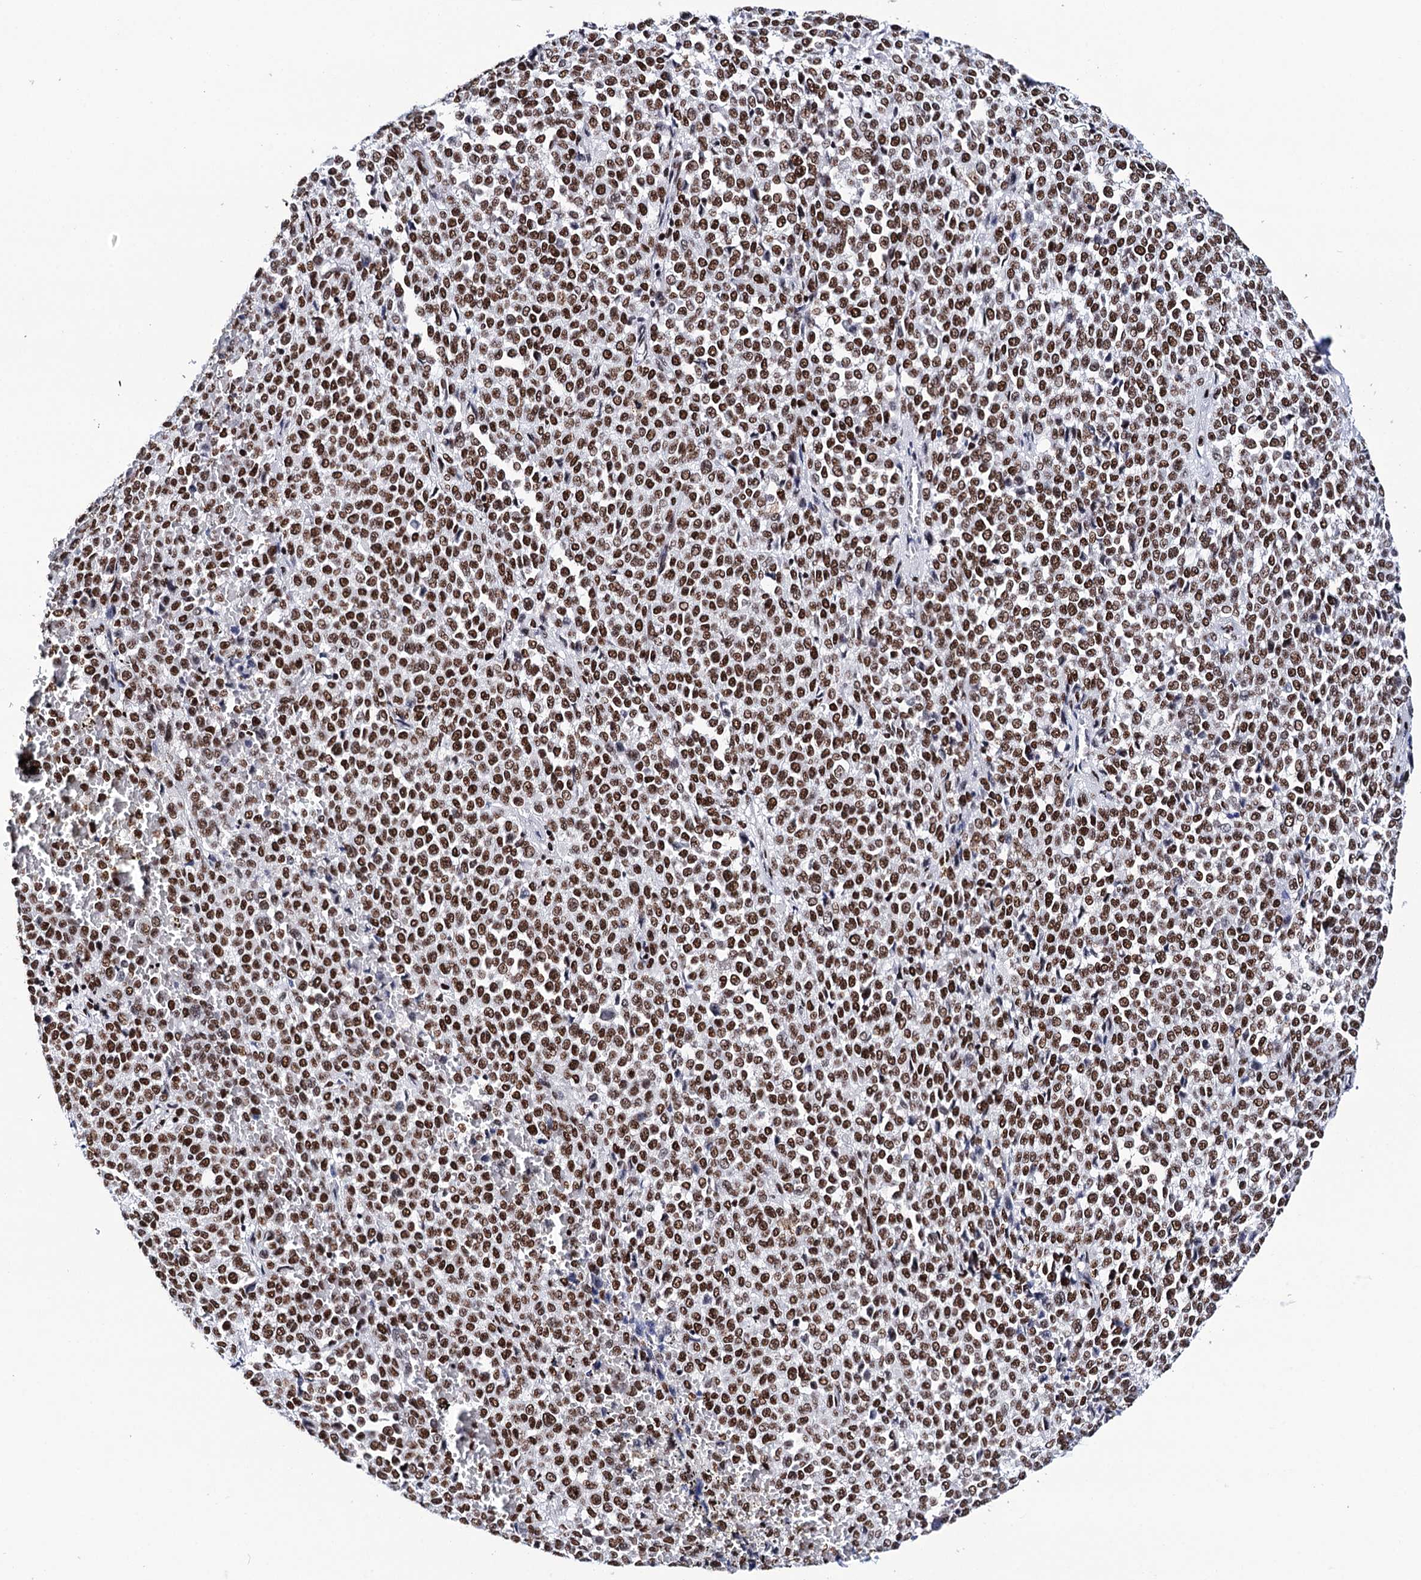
{"staining": {"intensity": "strong", "quantity": ">75%", "location": "nuclear"}, "tissue": "melanoma", "cell_type": "Tumor cells", "image_type": "cancer", "snomed": [{"axis": "morphology", "description": "Malignant melanoma, Metastatic site"}, {"axis": "topography", "description": "Pancreas"}], "caption": "Immunohistochemistry (IHC) staining of melanoma, which reveals high levels of strong nuclear expression in approximately >75% of tumor cells indicating strong nuclear protein expression. The staining was performed using DAB (brown) for protein detection and nuclei were counterstained in hematoxylin (blue).", "gene": "MATR3", "patient": {"sex": "female", "age": 30}}